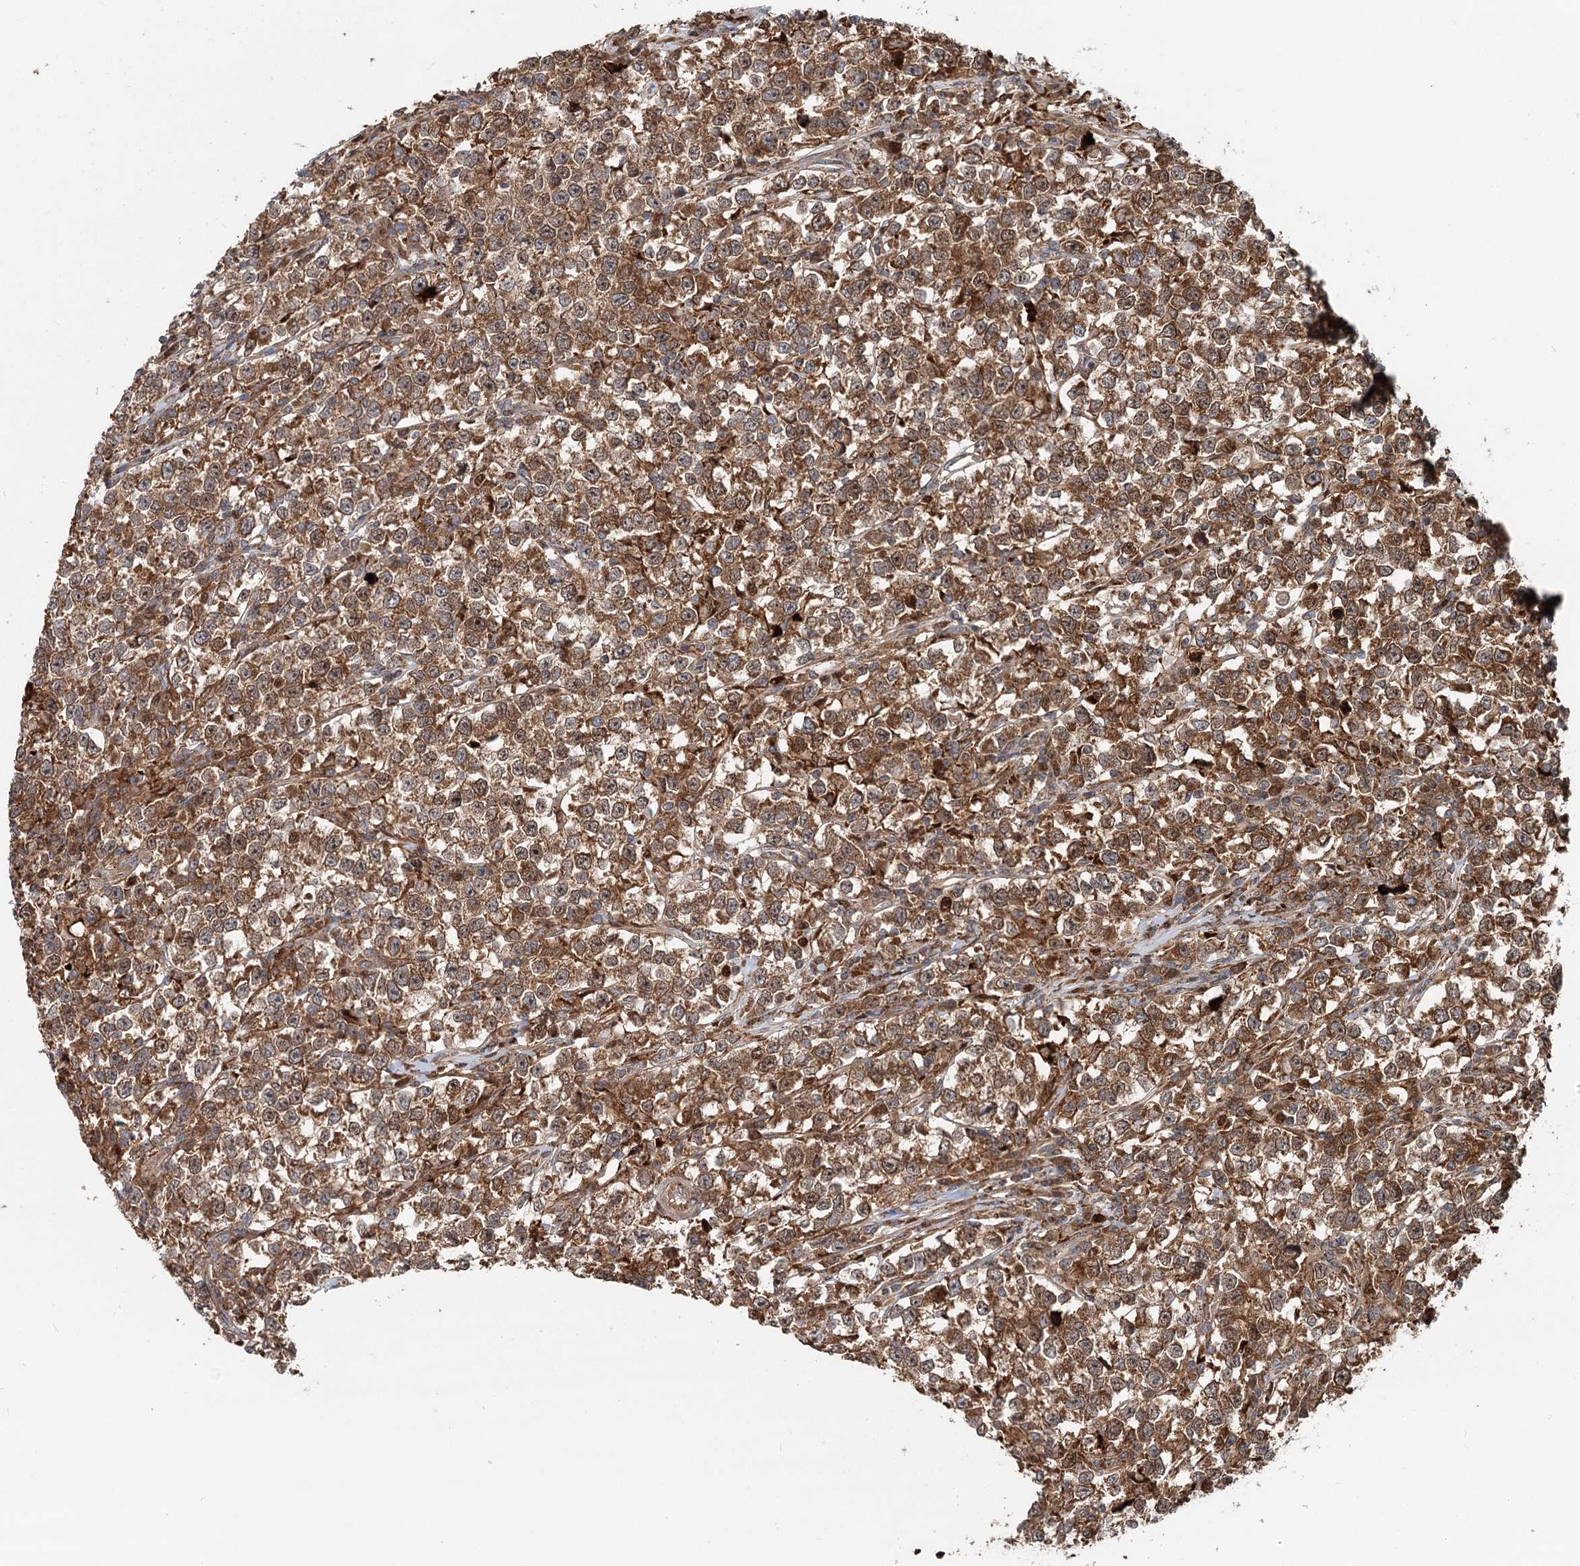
{"staining": {"intensity": "strong", "quantity": ">75%", "location": "cytoplasmic/membranous"}, "tissue": "testis cancer", "cell_type": "Tumor cells", "image_type": "cancer", "snomed": [{"axis": "morphology", "description": "Normal tissue, NOS"}, {"axis": "morphology", "description": "Seminoma, NOS"}, {"axis": "topography", "description": "Testis"}], "caption": "A high amount of strong cytoplasmic/membranous expression is identified in approximately >75% of tumor cells in seminoma (testis) tissue.", "gene": "RNF111", "patient": {"sex": "male", "age": 43}}